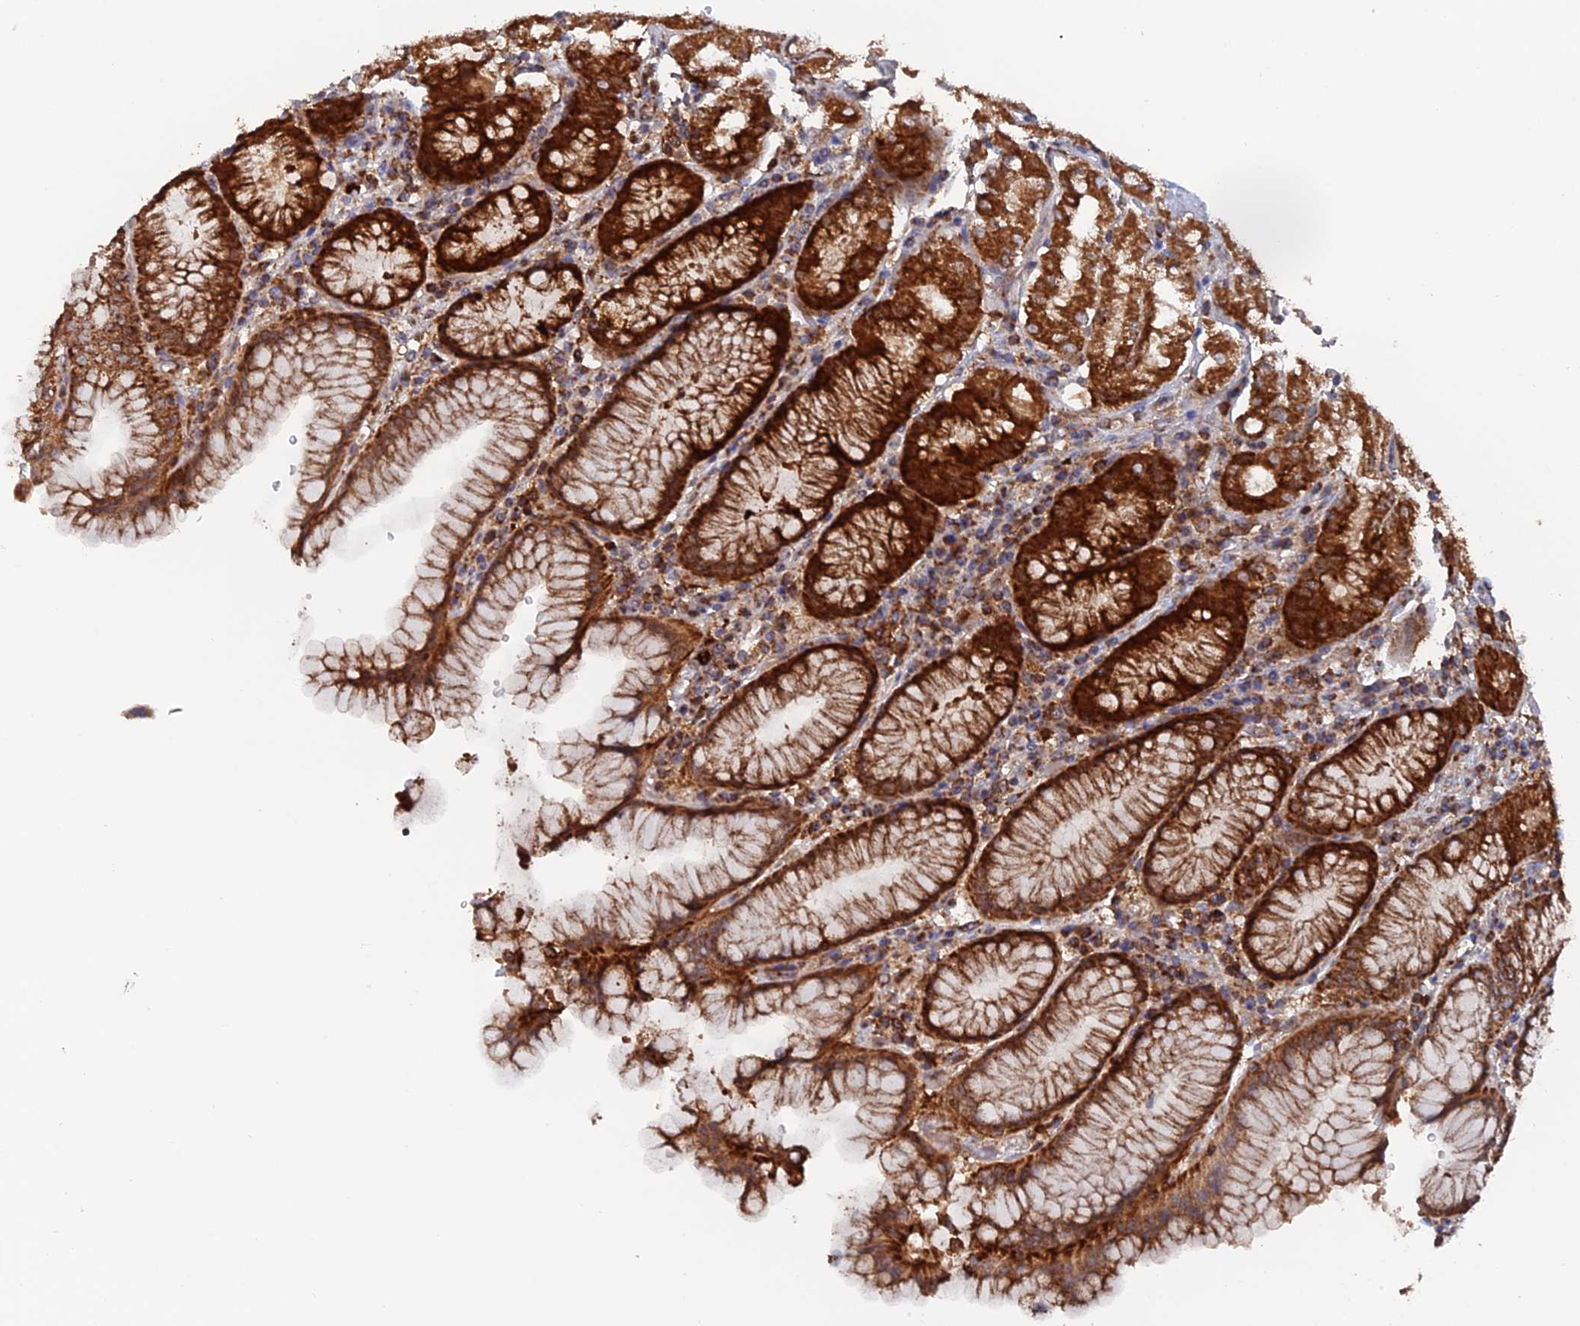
{"staining": {"intensity": "strong", "quantity": ">75%", "location": "cytoplasmic/membranous"}, "tissue": "stomach", "cell_type": "Glandular cells", "image_type": "normal", "snomed": [{"axis": "morphology", "description": "Normal tissue, NOS"}, {"axis": "topography", "description": "Stomach"}, {"axis": "topography", "description": "Stomach, lower"}], "caption": "An image of human stomach stained for a protein exhibits strong cytoplasmic/membranous brown staining in glandular cells. (brown staining indicates protein expression, while blue staining denotes nuclei).", "gene": "DTYMK", "patient": {"sex": "female", "age": 56}}